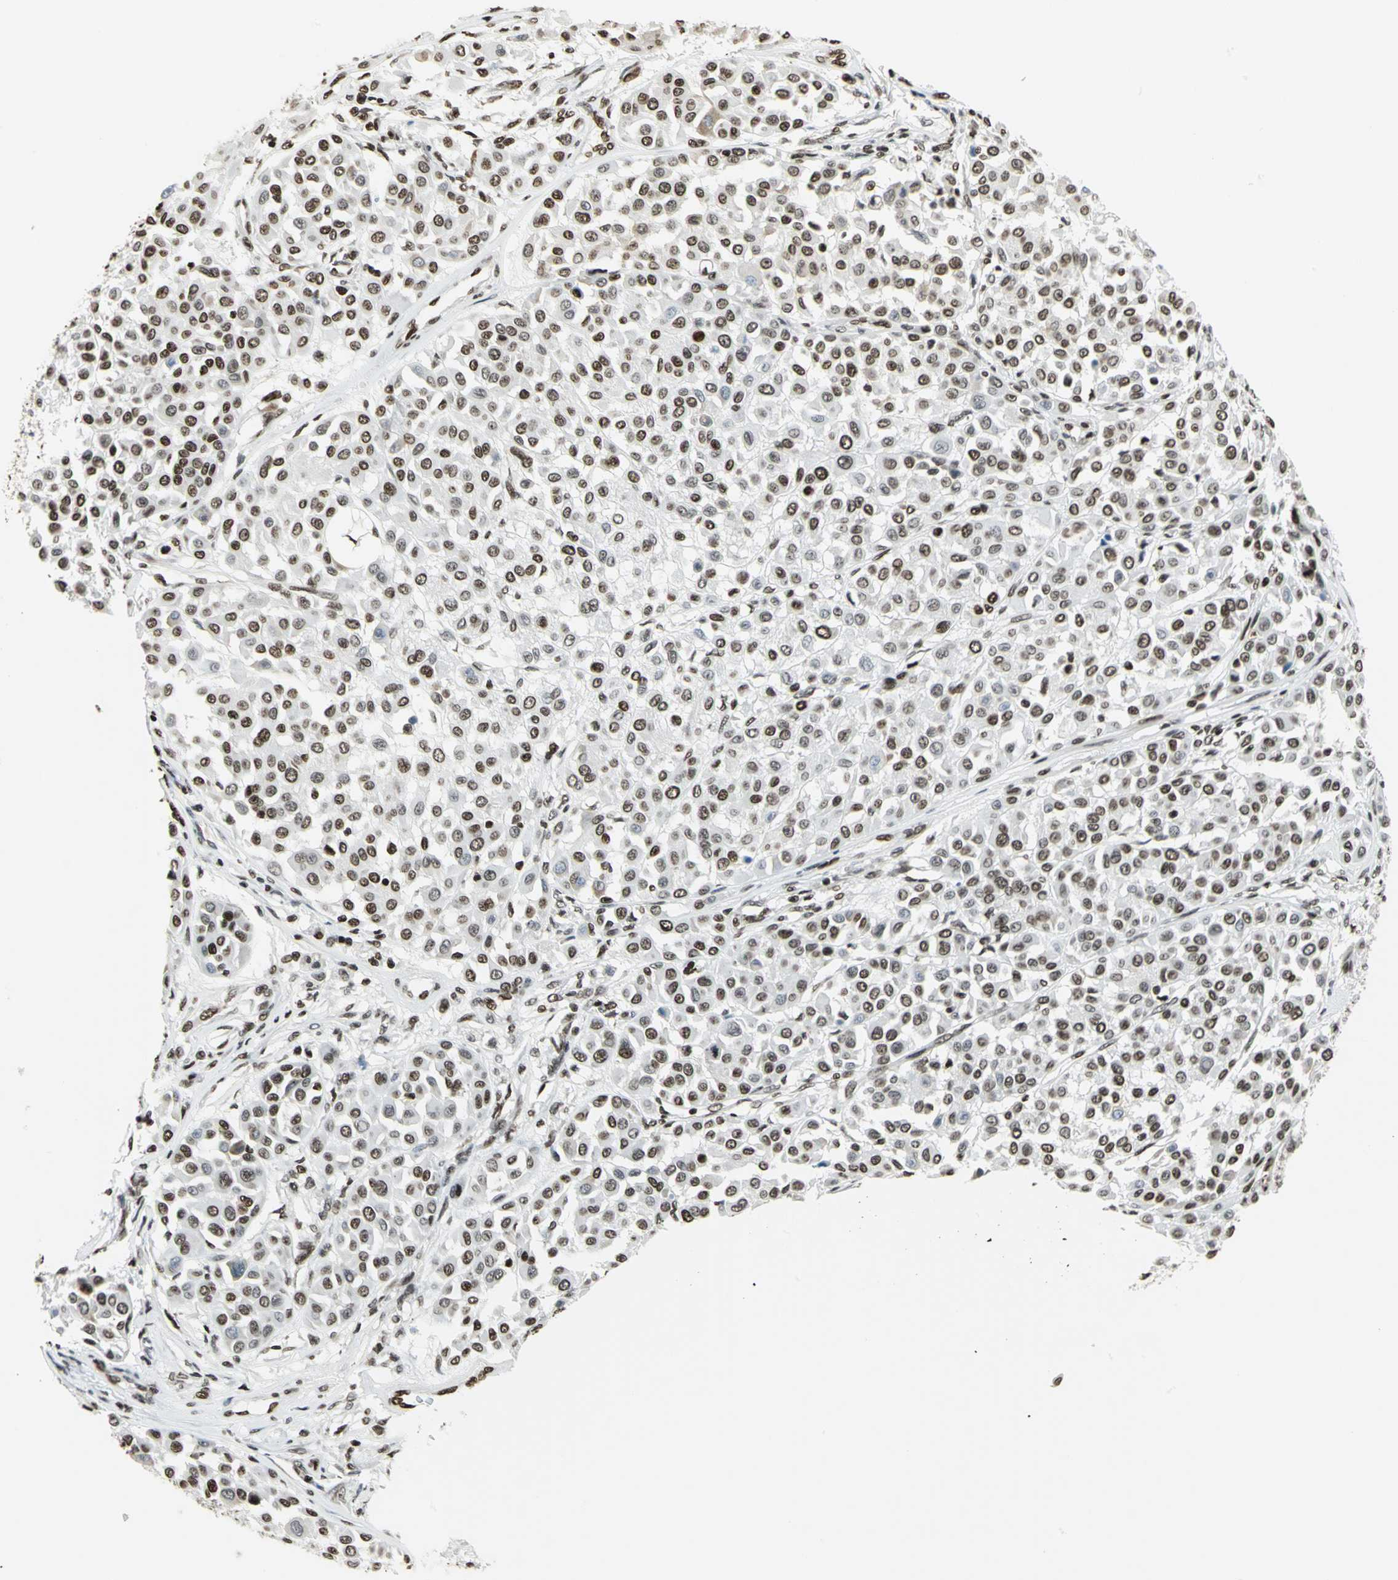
{"staining": {"intensity": "strong", "quantity": ">75%", "location": "nuclear"}, "tissue": "melanoma", "cell_type": "Tumor cells", "image_type": "cancer", "snomed": [{"axis": "morphology", "description": "Malignant melanoma, Metastatic site"}, {"axis": "topography", "description": "Soft tissue"}], "caption": "There is high levels of strong nuclear positivity in tumor cells of melanoma, as demonstrated by immunohistochemical staining (brown color).", "gene": "HMGB1", "patient": {"sex": "male", "age": 41}}